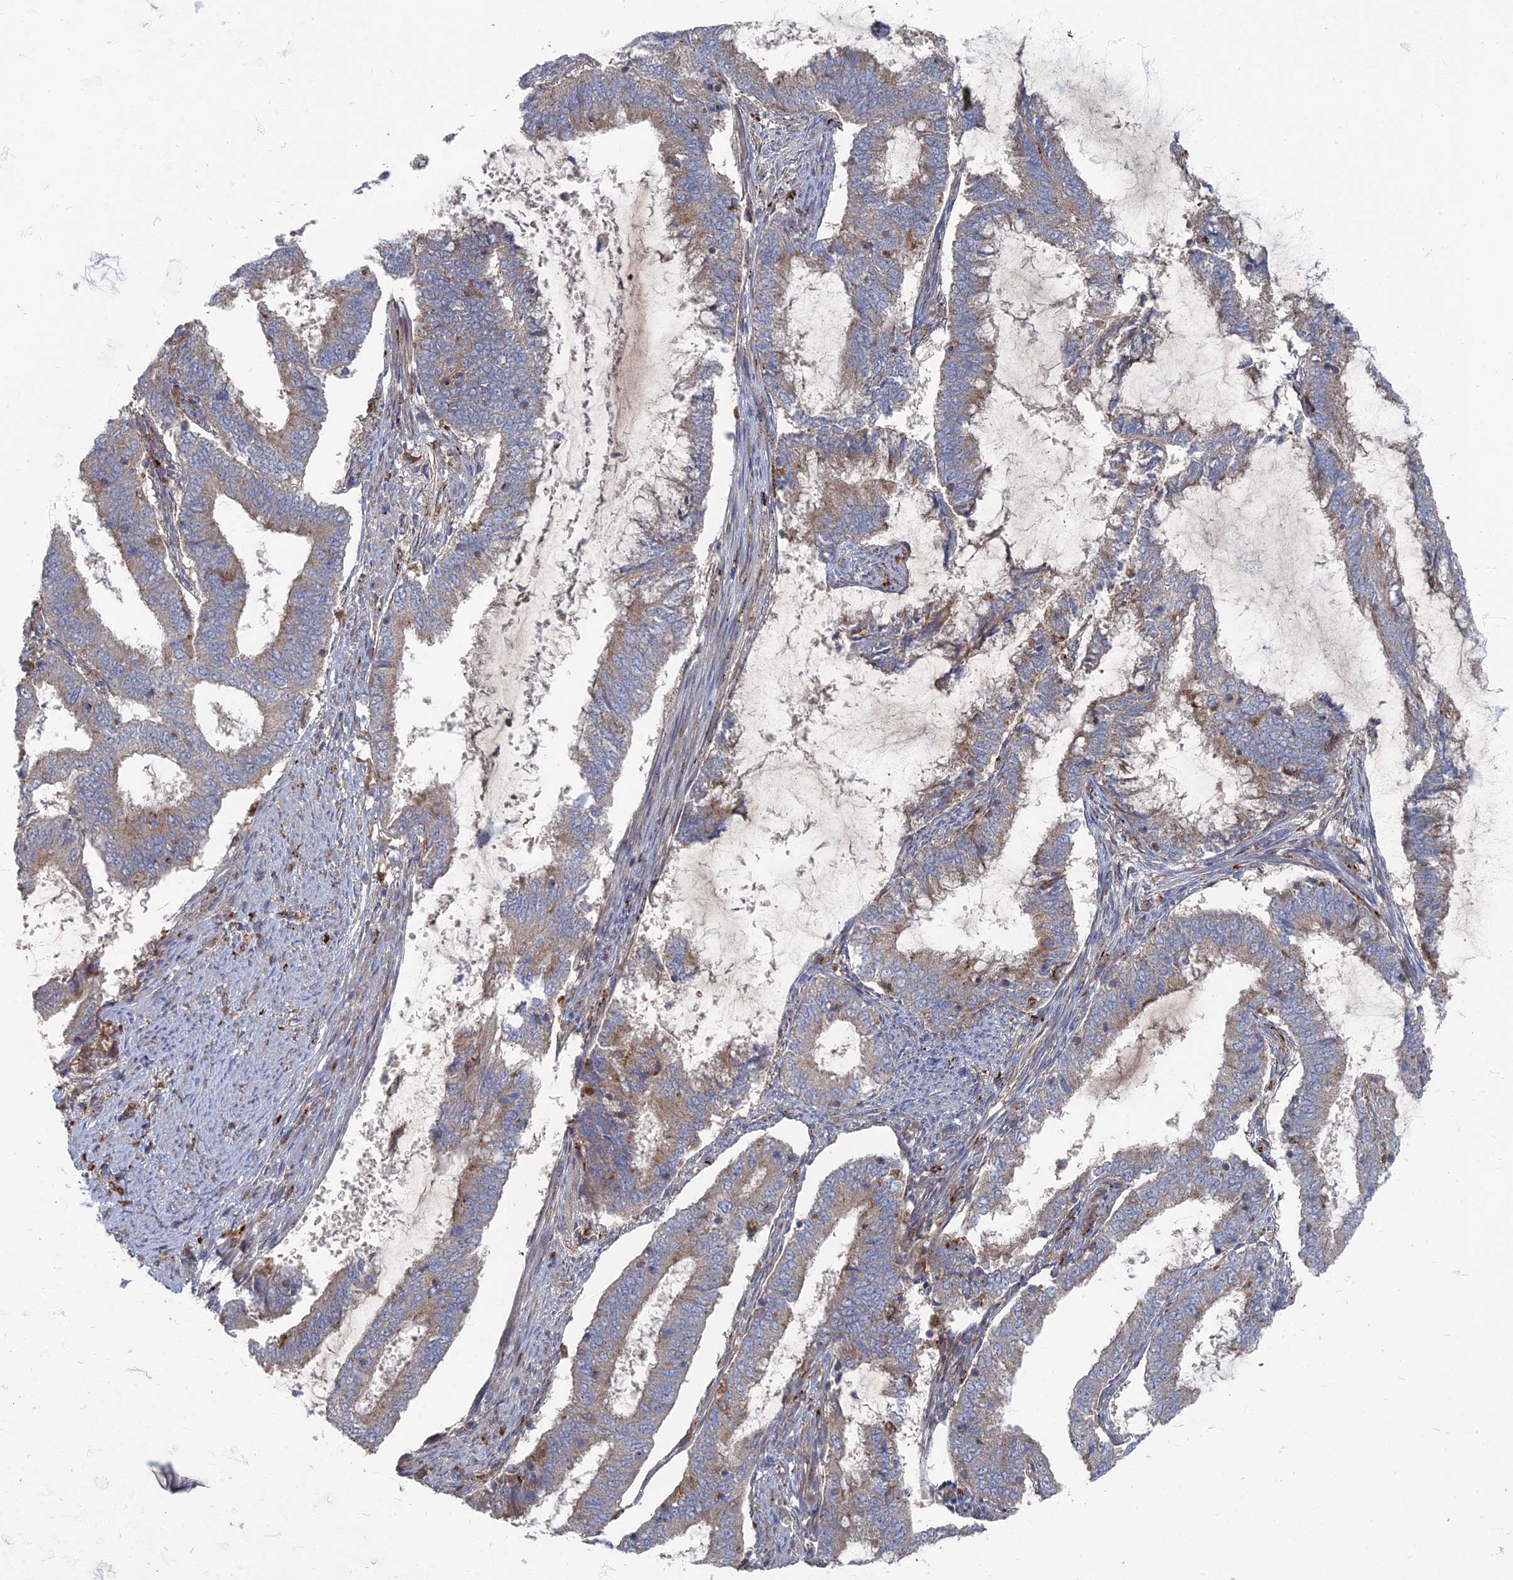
{"staining": {"intensity": "weak", "quantity": "25%-75%", "location": "cytoplasmic/membranous"}, "tissue": "endometrial cancer", "cell_type": "Tumor cells", "image_type": "cancer", "snomed": [{"axis": "morphology", "description": "Adenocarcinoma, NOS"}, {"axis": "topography", "description": "Endometrium"}], "caption": "IHC histopathology image of endometrial cancer stained for a protein (brown), which displays low levels of weak cytoplasmic/membranous positivity in approximately 25%-75% of tumor cells.", "gene": "PPCDC", "patient": {"sex": "female", "age": 51}}